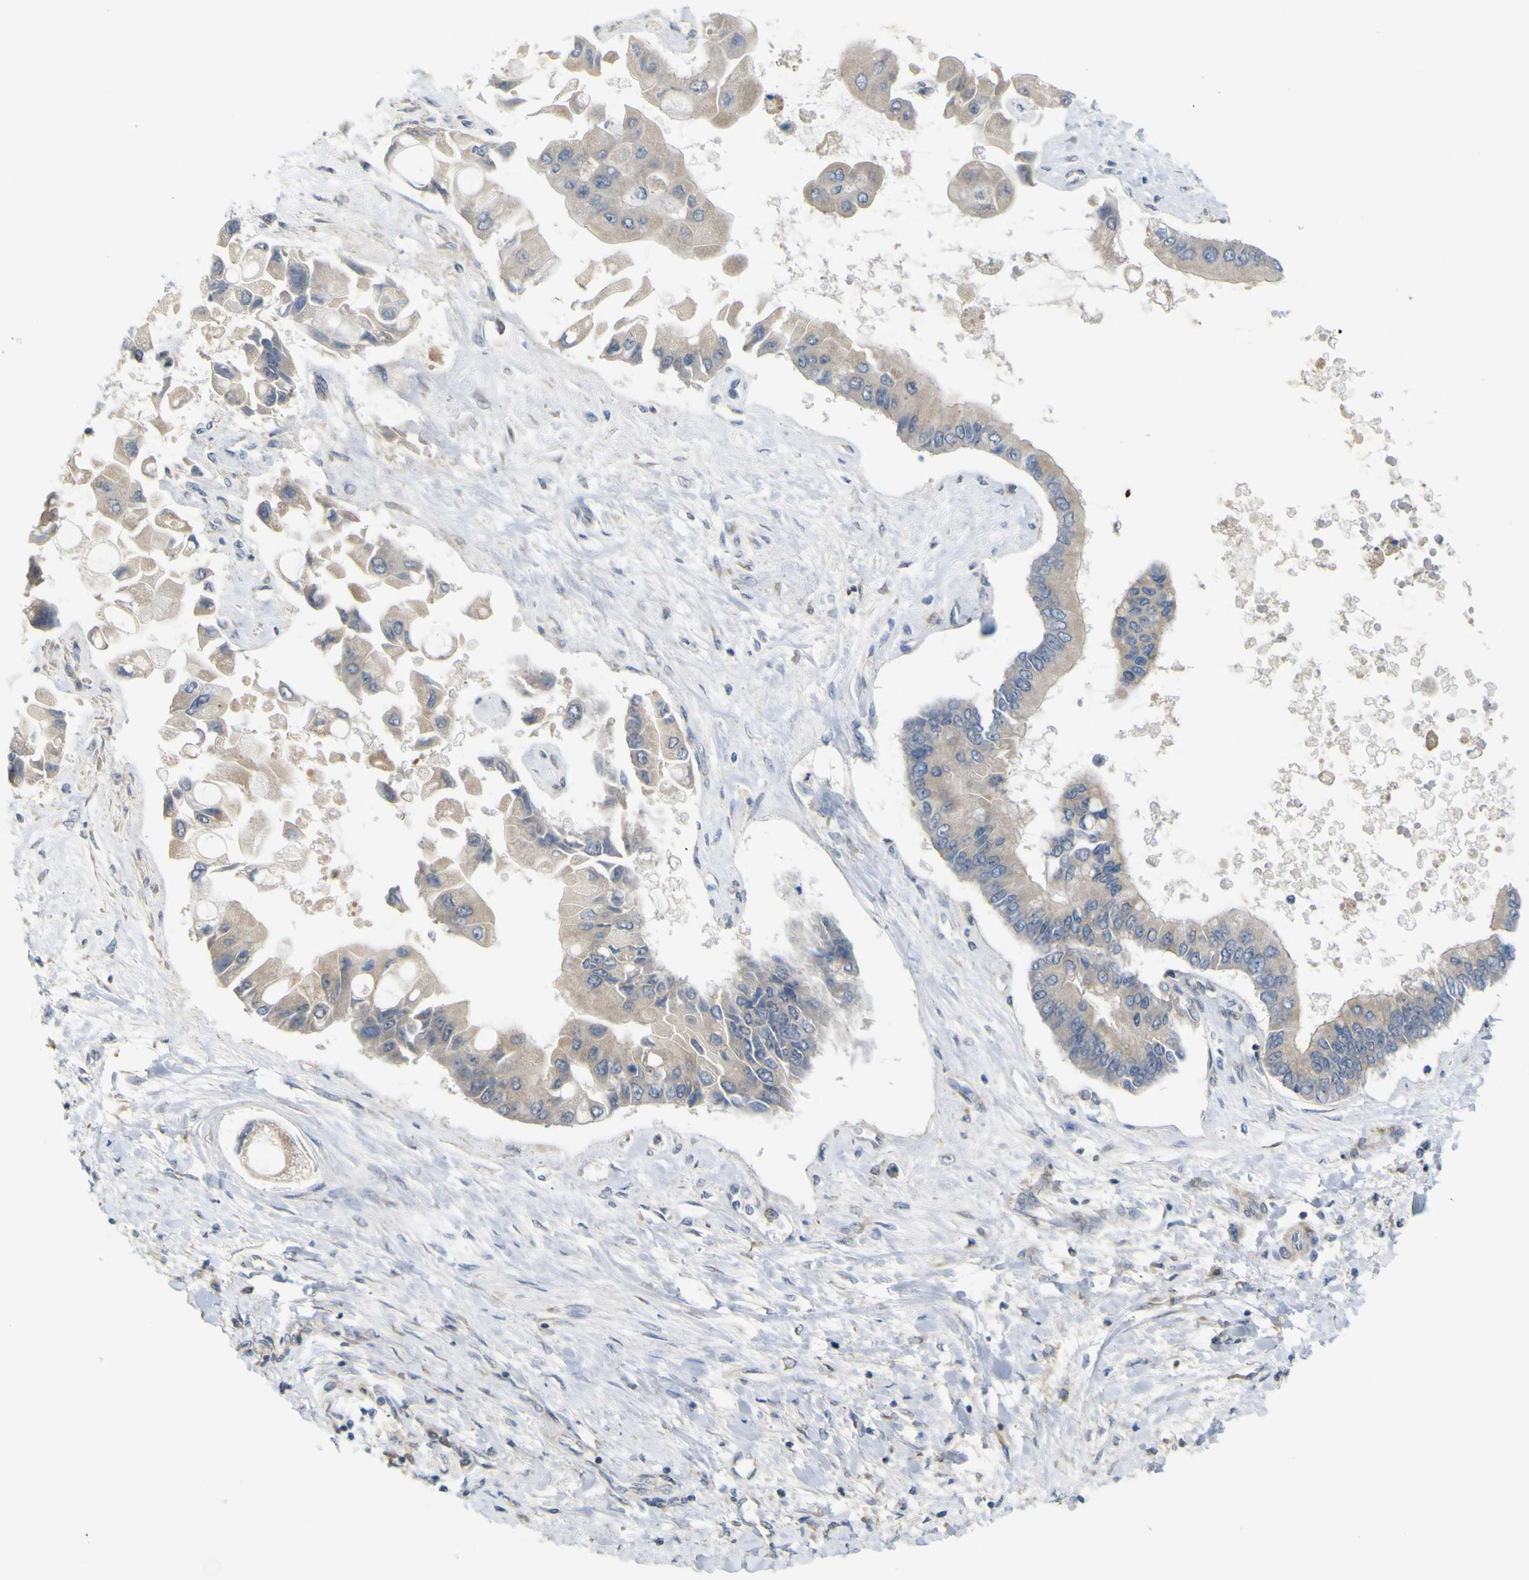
{"staining": {"intensity": "negative", "quantity": "none", "location": "none"}, "tissue": "liver cancer", "cell_type": "Tumor cells", "image_type": "cancer", "snomed": [{"axis": "morphology", "description": "Cholangiocarcinoma"}, {"axis": "topography", "description": "Liver"}], "caption": "The micrograph shows no staining of tumor cells in liver cancer (cholangiocarcinoma). Nuclei are stained in blue.", "gene": "IGF2R", "patient": {"sex": "male", "age": 50}}